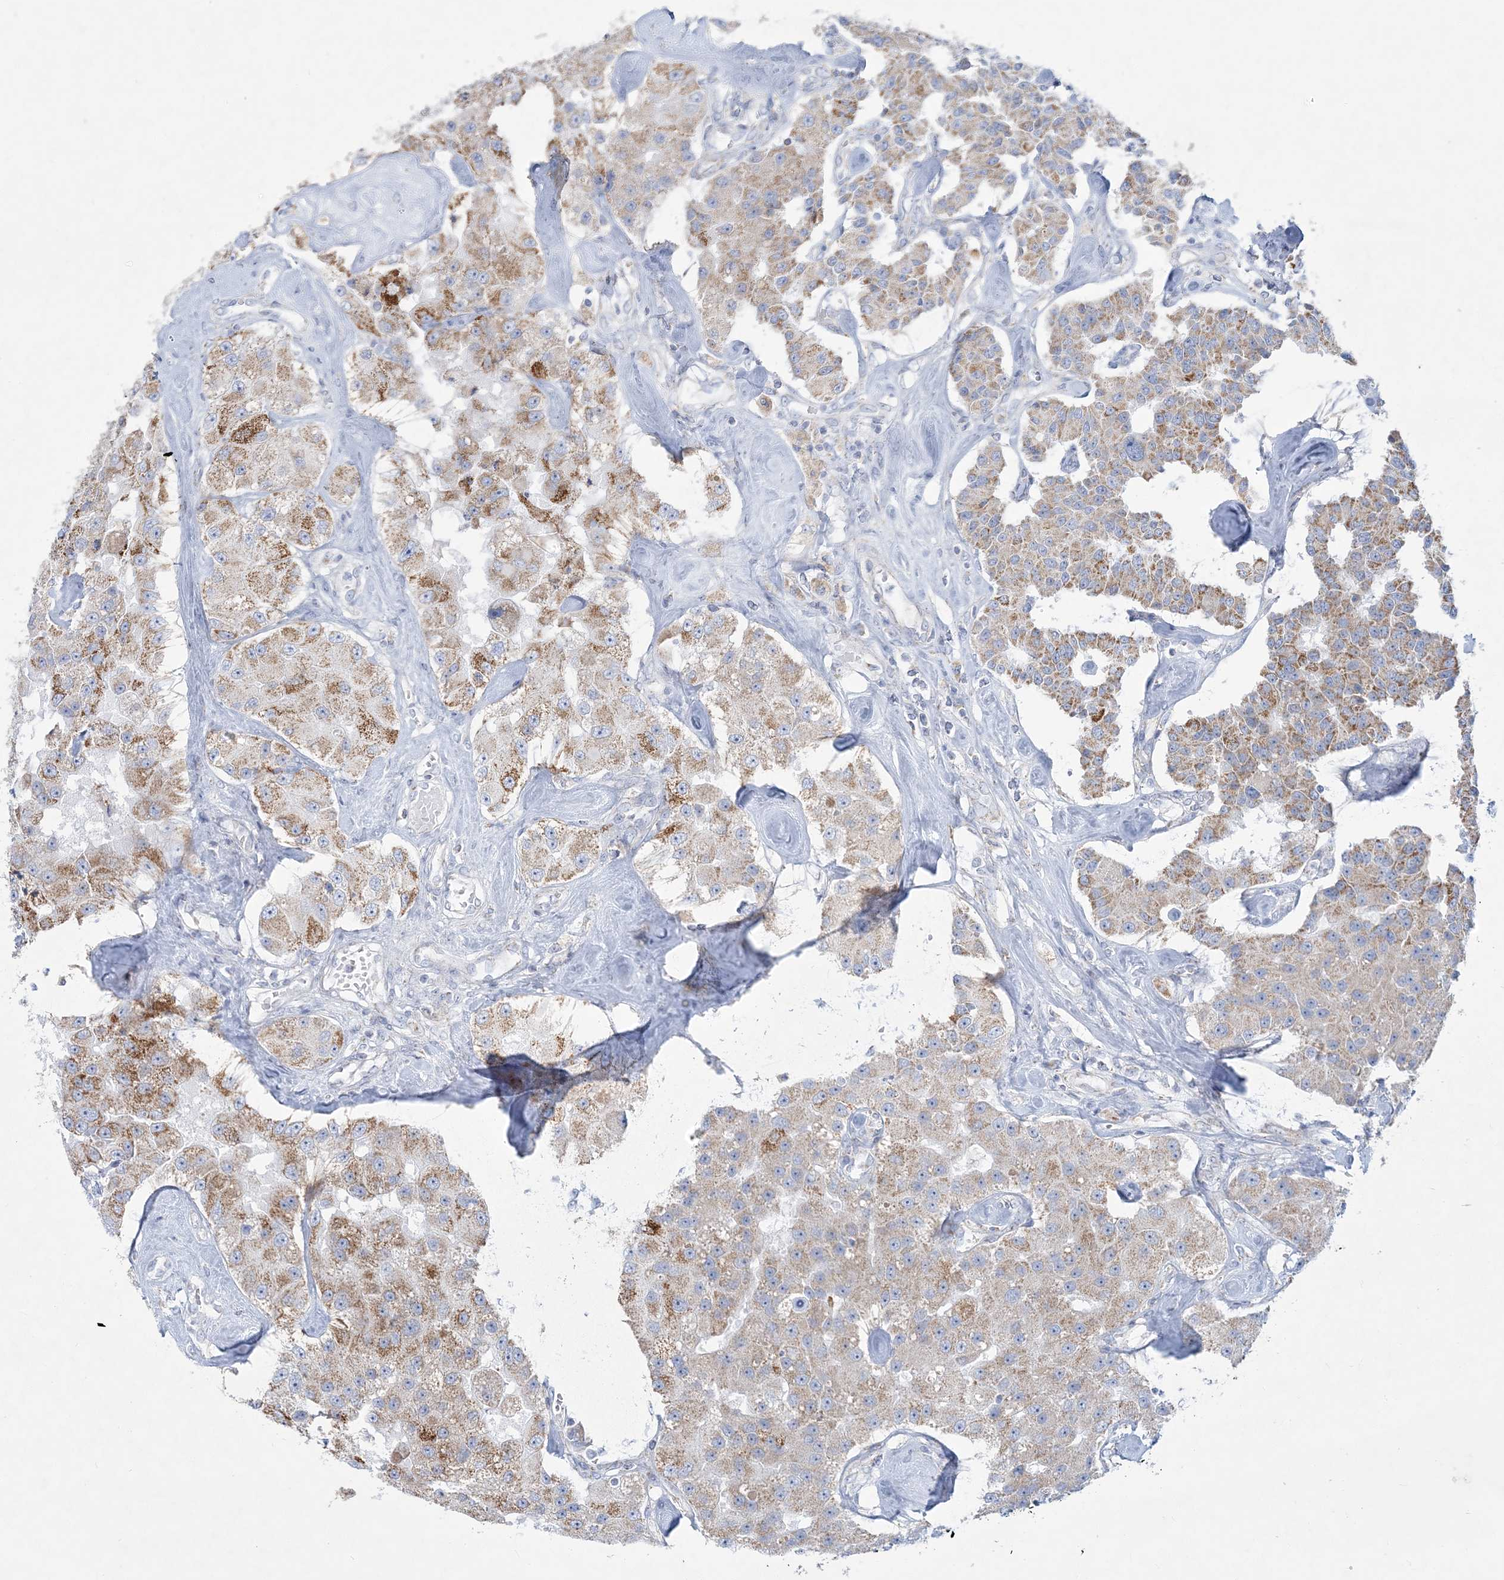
{"staining": {"intensity": "moderate", "quantity": ">75%", "location": "cytoplasmic/membranous"}, "tissue": "carcinoid", "cell_type": "Tumor cells", "image_type": "cancer", "snomed": [{"axis": "morphology", "description": "Carcinoid, malignant, NOS"}, {"axis": "topography", "description": "Pancreas"}], "caption": "About >75% of tumor cells in carcinoid show moderate cytoplasmic/membranous protein positivity as visualized by brown immunohistochemical staining.", "gene": "TBC1D7", "patient": {"sex": "male", "age": 41}}